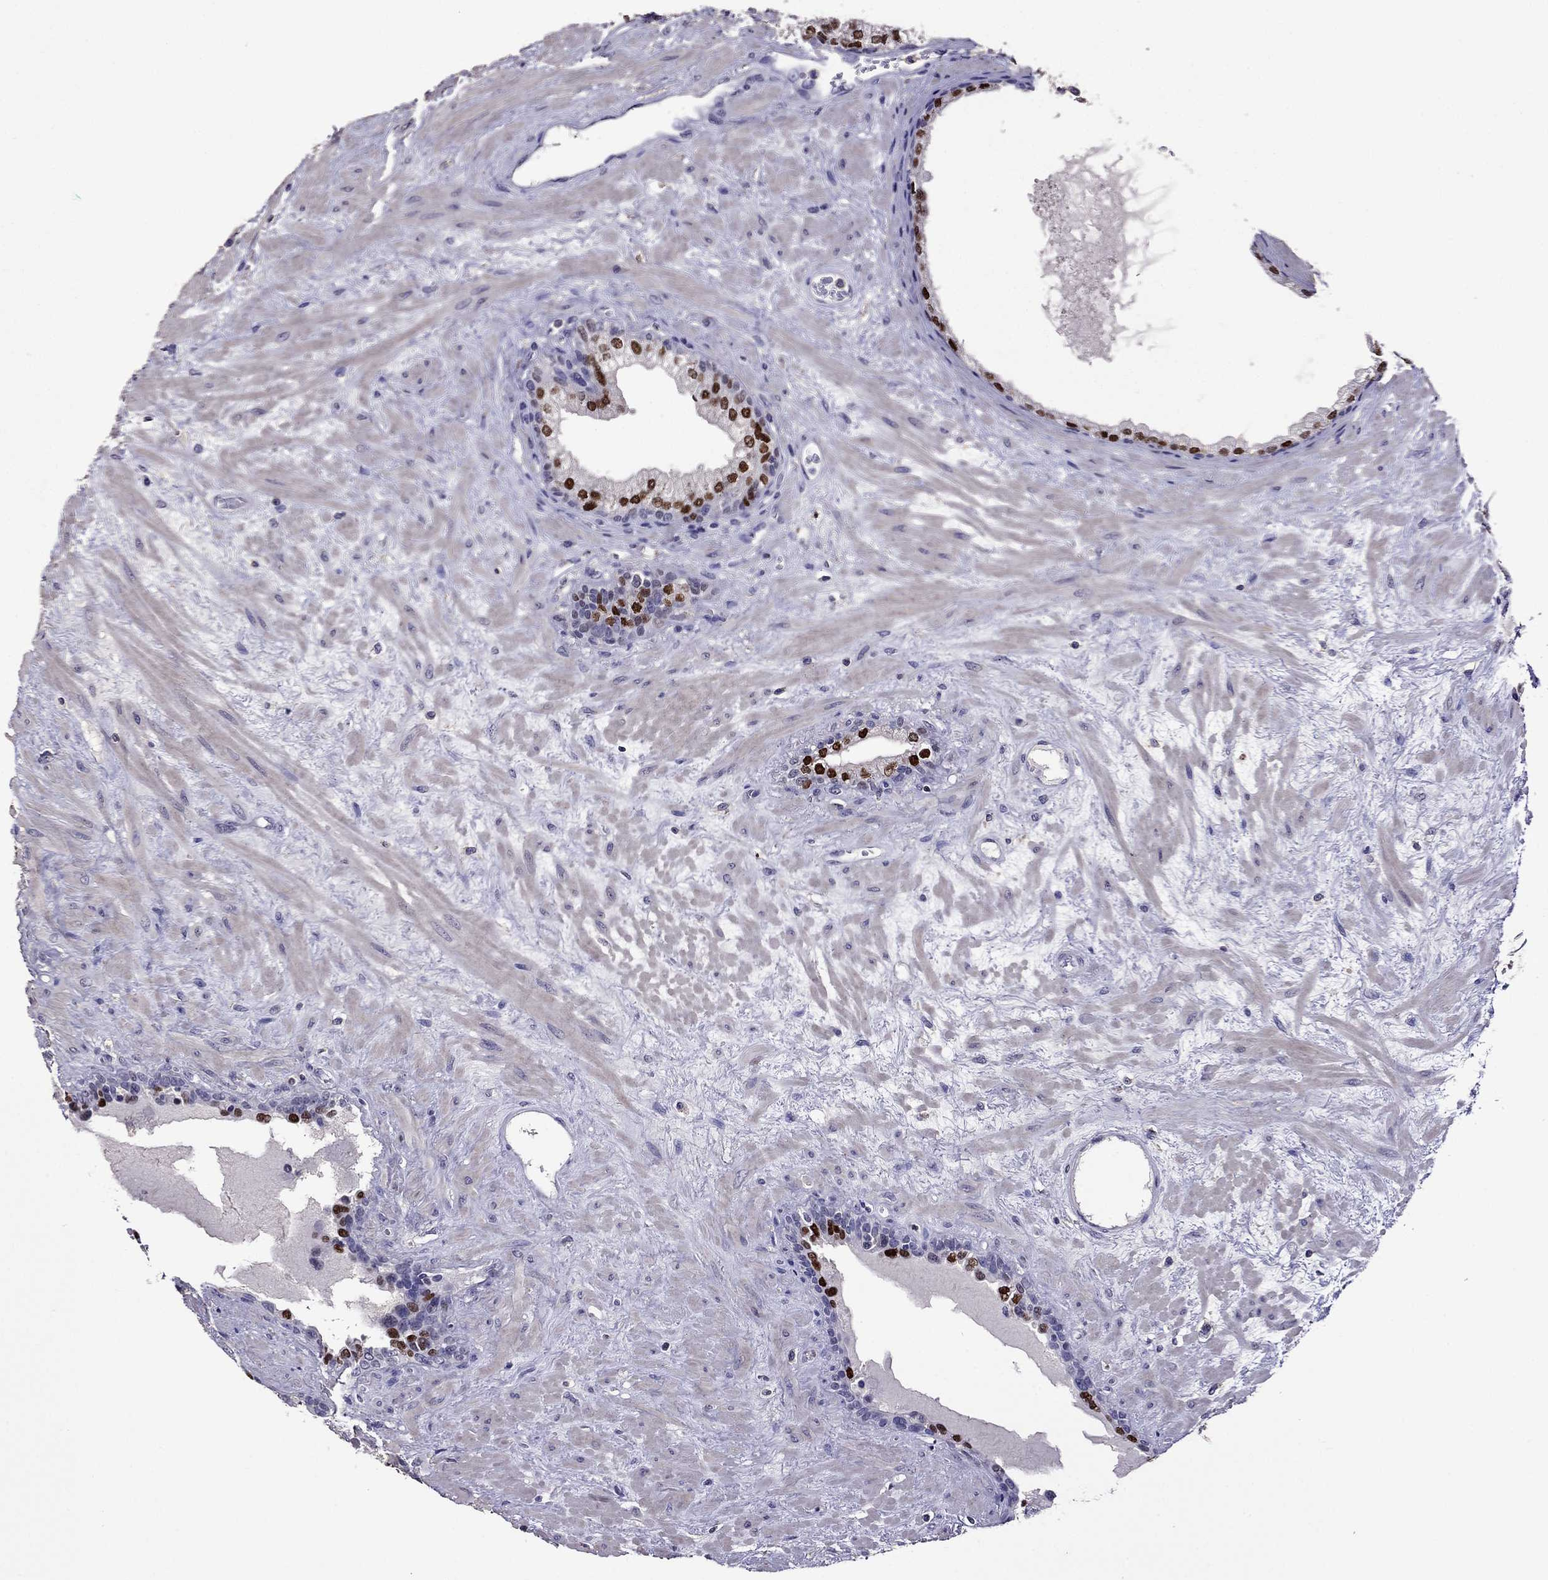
{"staining": {"intensity": "strong", "quantity": "25%-75%", "location": "nuclear"}, "tissue": "prostate", "cell_type": "Glandular cells", "image_type": "normal", "snomed": [{"axis": "morphology", "description": "Normal tissue, NOS"}, {"axis": "topography", "description": "Prostate"}], "caption": "Brown immunohistochemical staining in normal human prostate exhibits strong nuclear positivity in approximately 25%-75% of glandular cells.", "gene": "NKX3", "patient": {"sex": "male", "age": 63}}